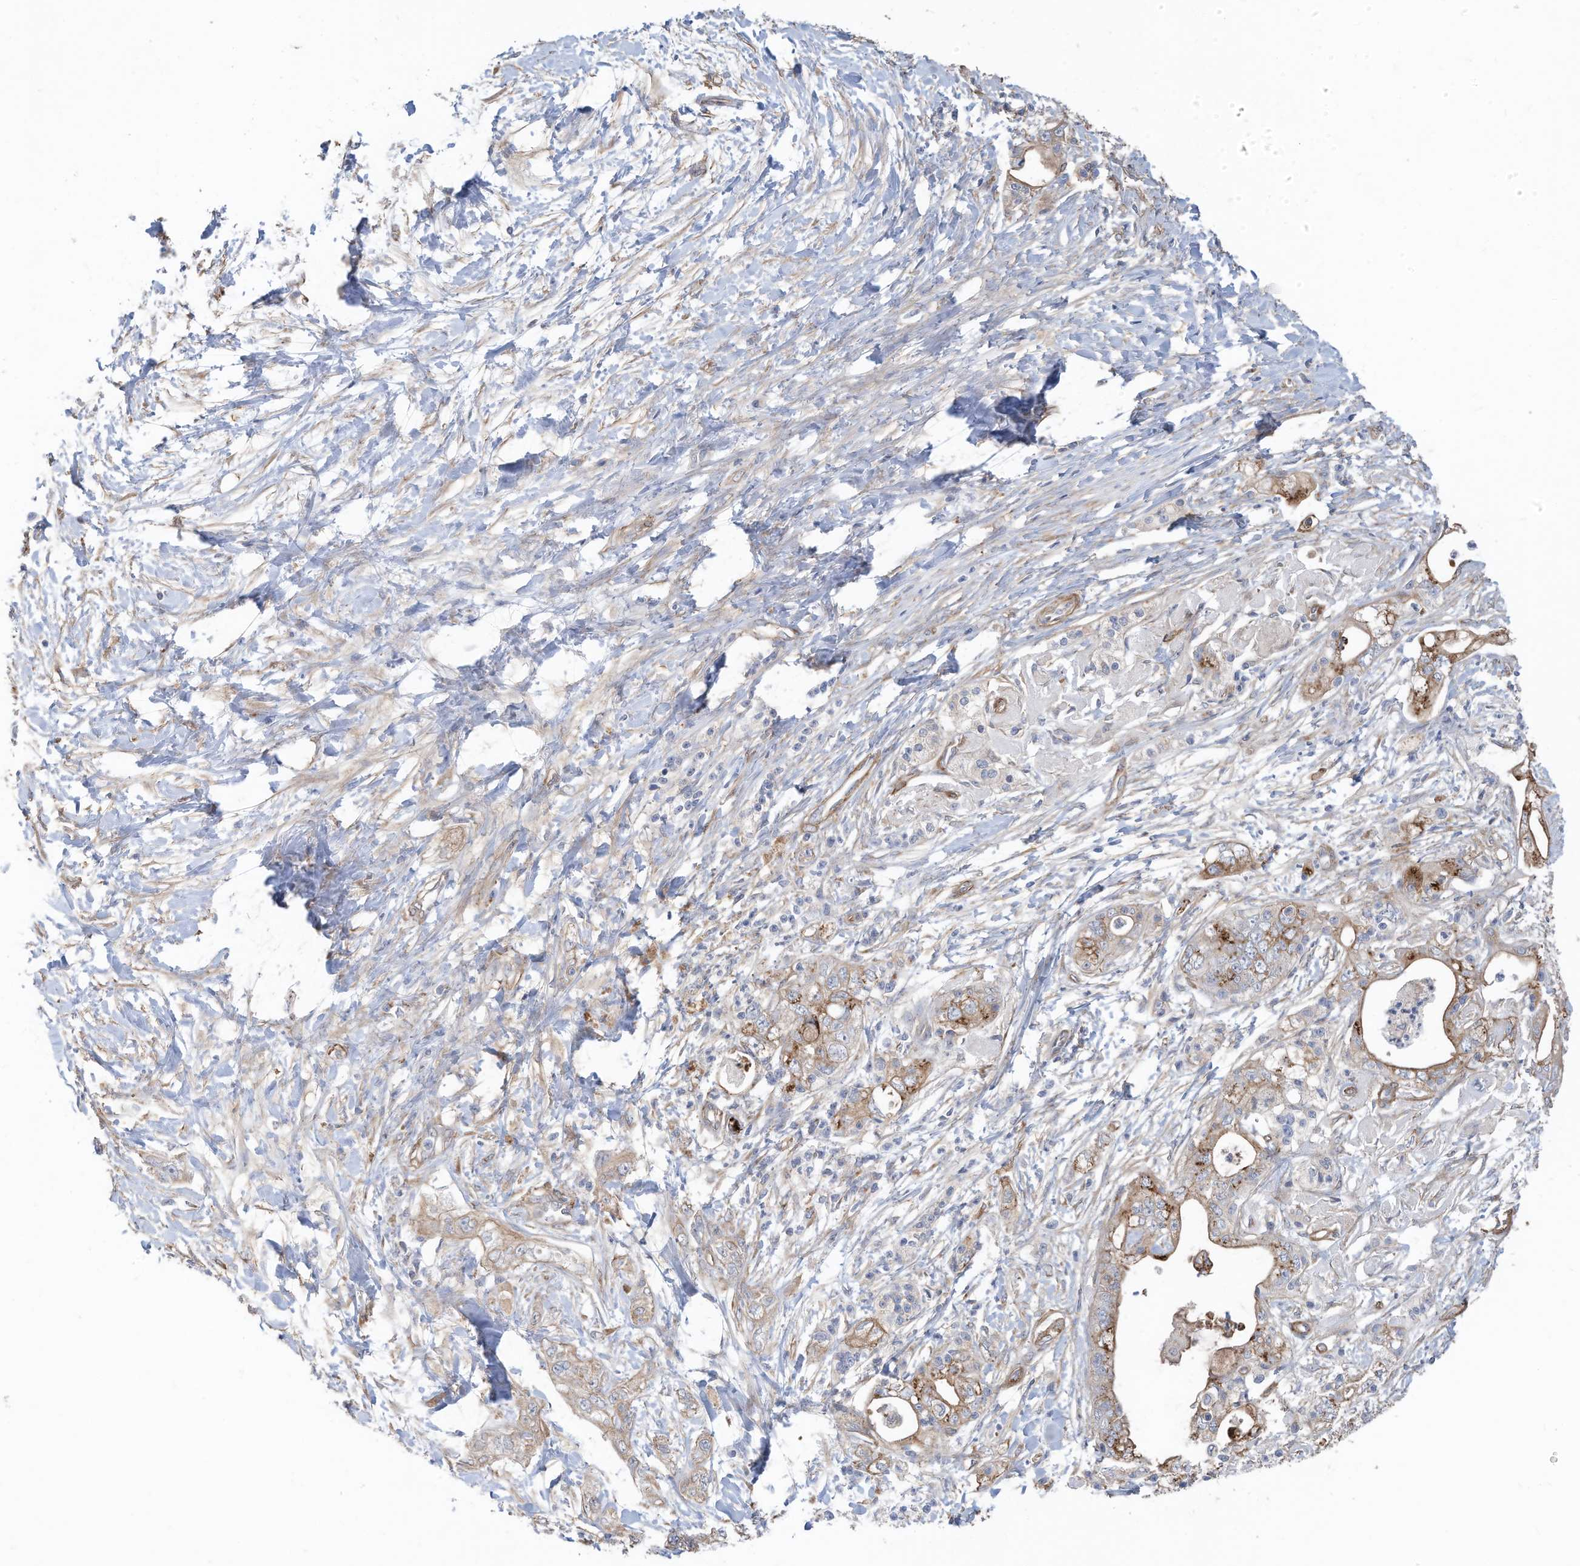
{"staining": {"intensity": "moderate", "quantity": ">75%", "location": "cytoplasmic/membranous"}, "tissue": "pancreatic cancer", "cell_type": "Tumor cells", "image_type": "cancer", "snomed": [{"axis": "morphology", "description": "Adenocarcinoma, NOS"}, {"axis": "topography", "description": "Pancreas"}], "caption": "Immunohistochemical staining of human pancreatic cancer displays medium levels of moderate cytoplasmic/membranous protein positivity in approximately >75% of tumor cells. The protein is shown in brown color, while the nuclei are stained blue.", "gene": "SLC17A7", "patient": {"sex": "male", "age": 70}}